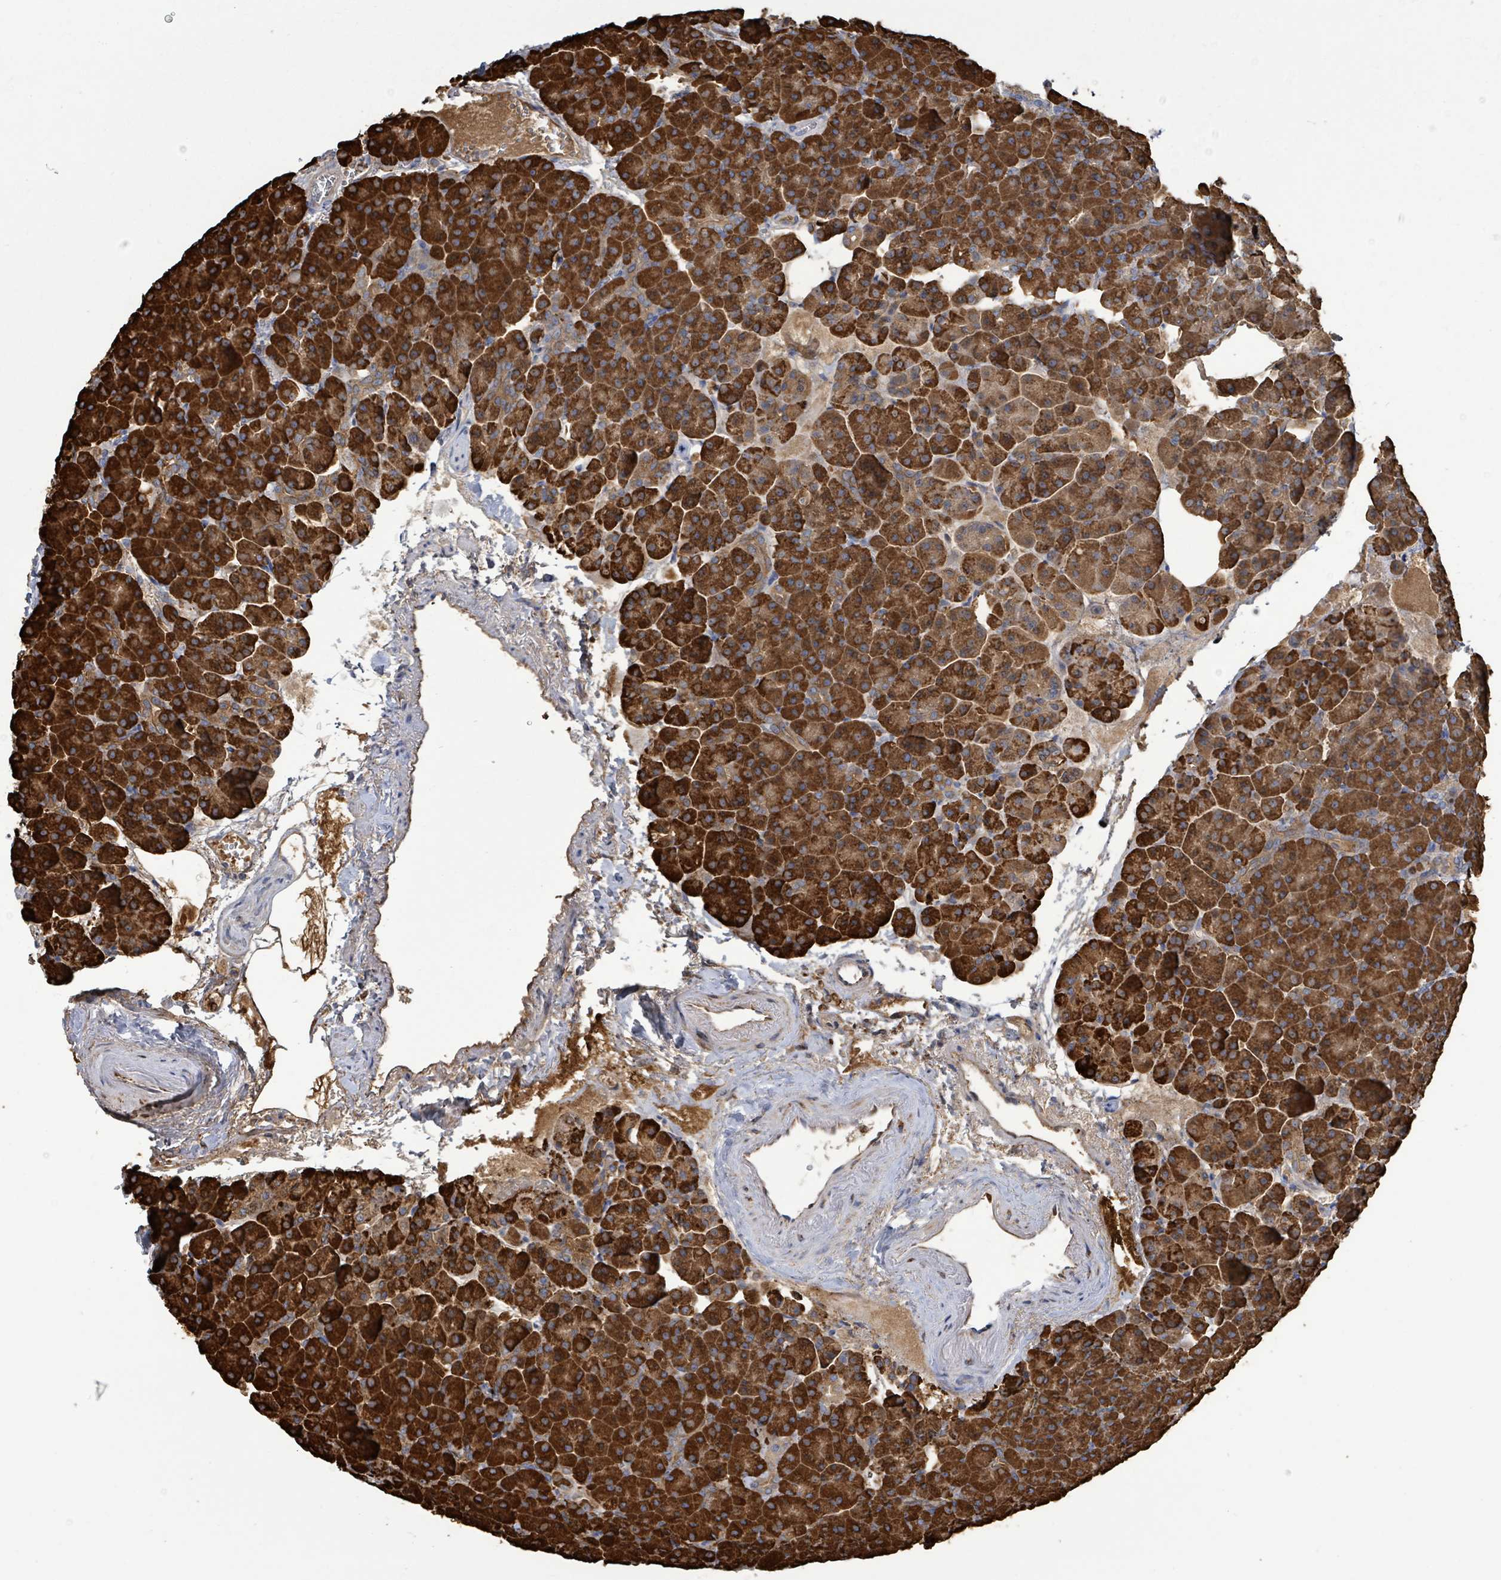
{"staining": {"intensity": "strong", "quantity": ">75%", "location": "cytoplasmic/membranous"}, "tissue": "pancreas", "cell_type": "Exocrine glandular cells", "image_type": "normal", "snomed": [{"axis": "morphology", "description": "Normal tissue, NOS"}, {"axis": "topography", "description": "Pancreas"}], "caption": "IHC histopathology image of benign pancreas: human pancreas stained using immunohistochemistry (IHC) shows high levels of strong protein expression localized specifically in the cytoplasmic/membranous of exocrine glandular cells, appearing as a cytoplasmic/membranous brown color.", "gene": "RFPL4AL1", "patient": {"sex": "female", "age": 74}}